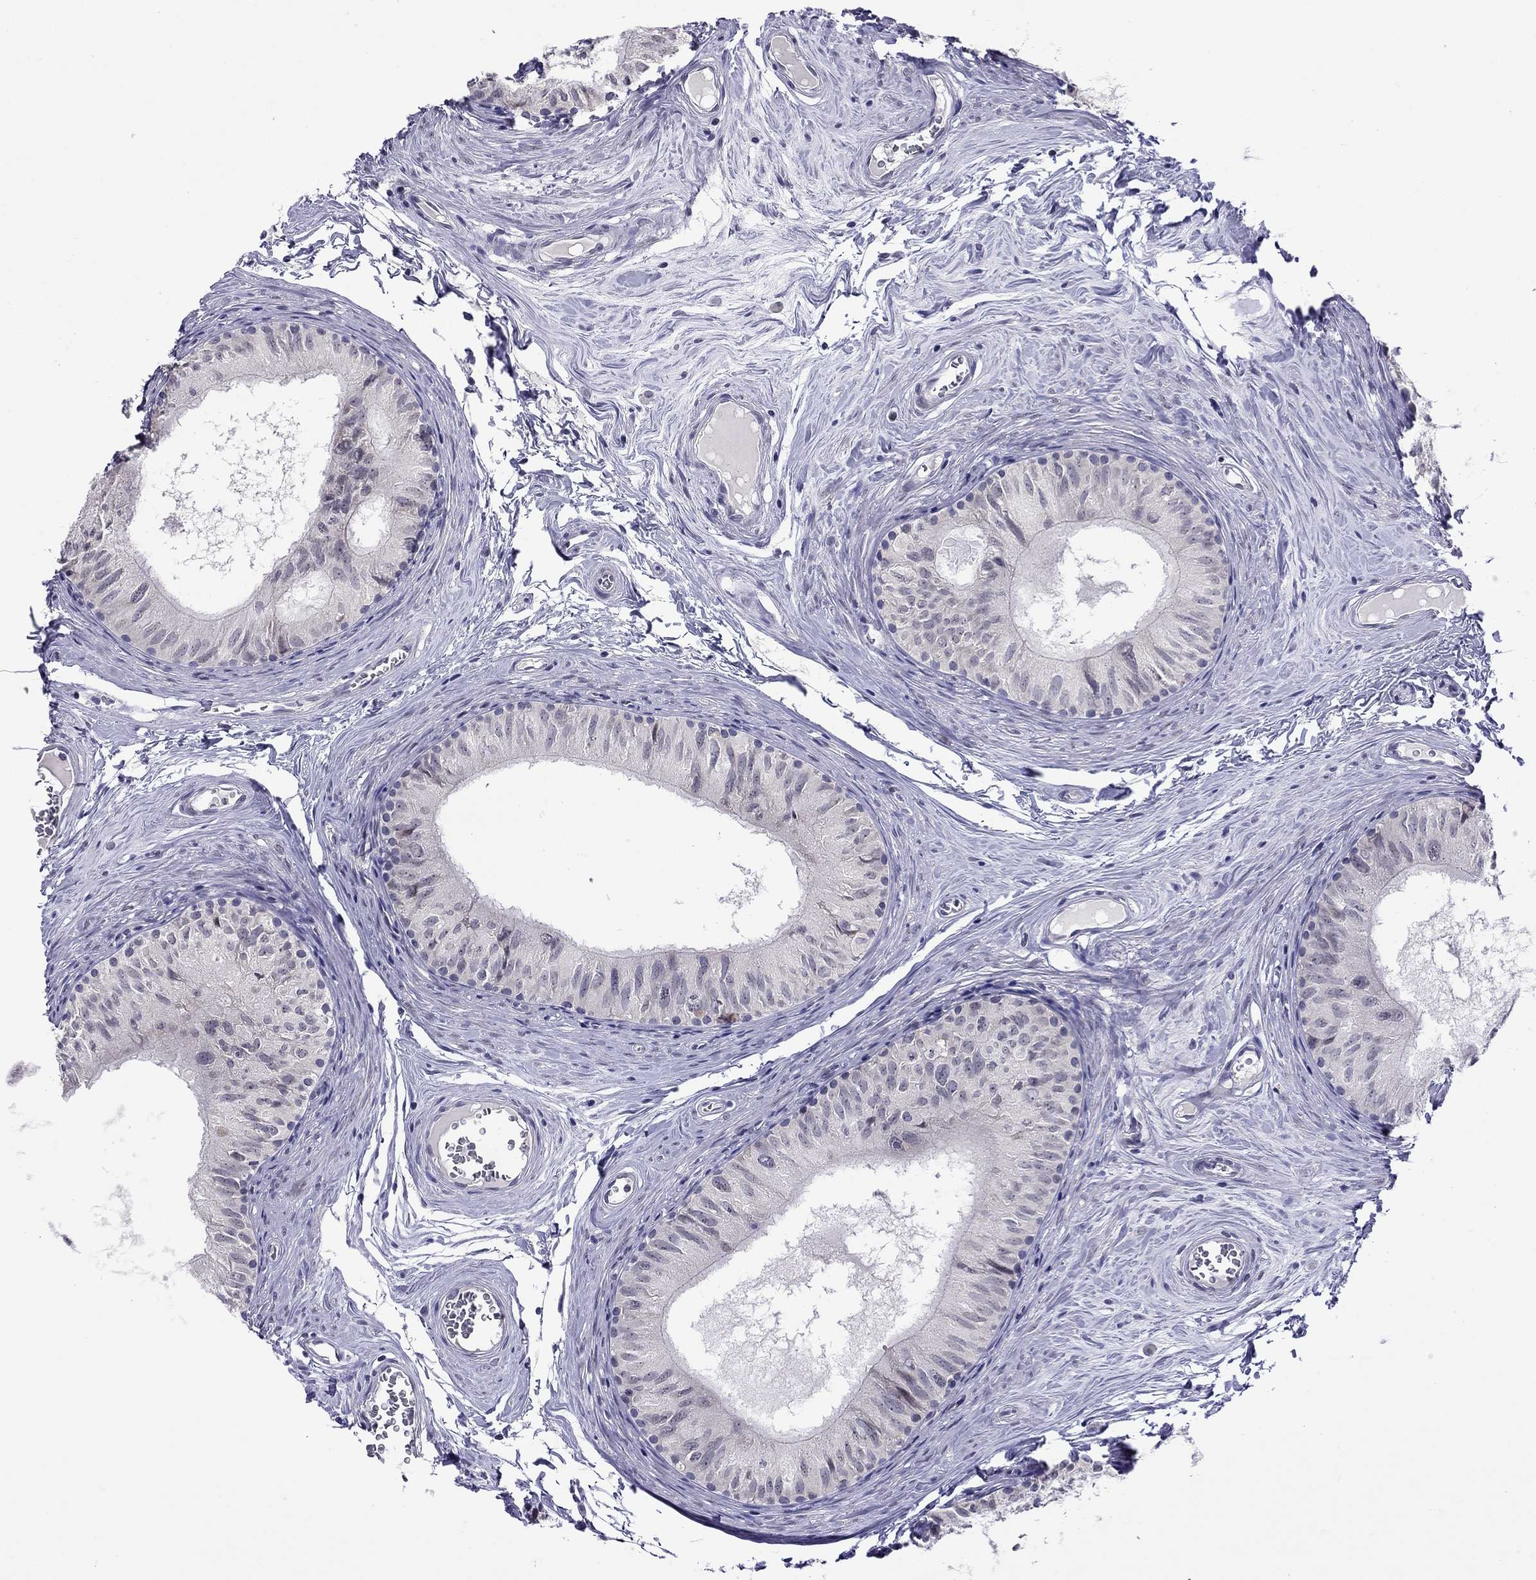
{"staining": {"intensity": "negative", "quantity": "none", "location": "none"}, "tissue": "epididymis", "cell_type": "Glandular cells", "image_type": "normal", "snomed": [{"axis": "morphology", "description": "Normal tissue, NOS"}, {"axis": "topography", "description": "Epididymis"}], "caption": "Image shows no protein expression in glandular cells of benign epididymis.", "gene": "HES5", "patient": {"sex": "male", "age": 52}}